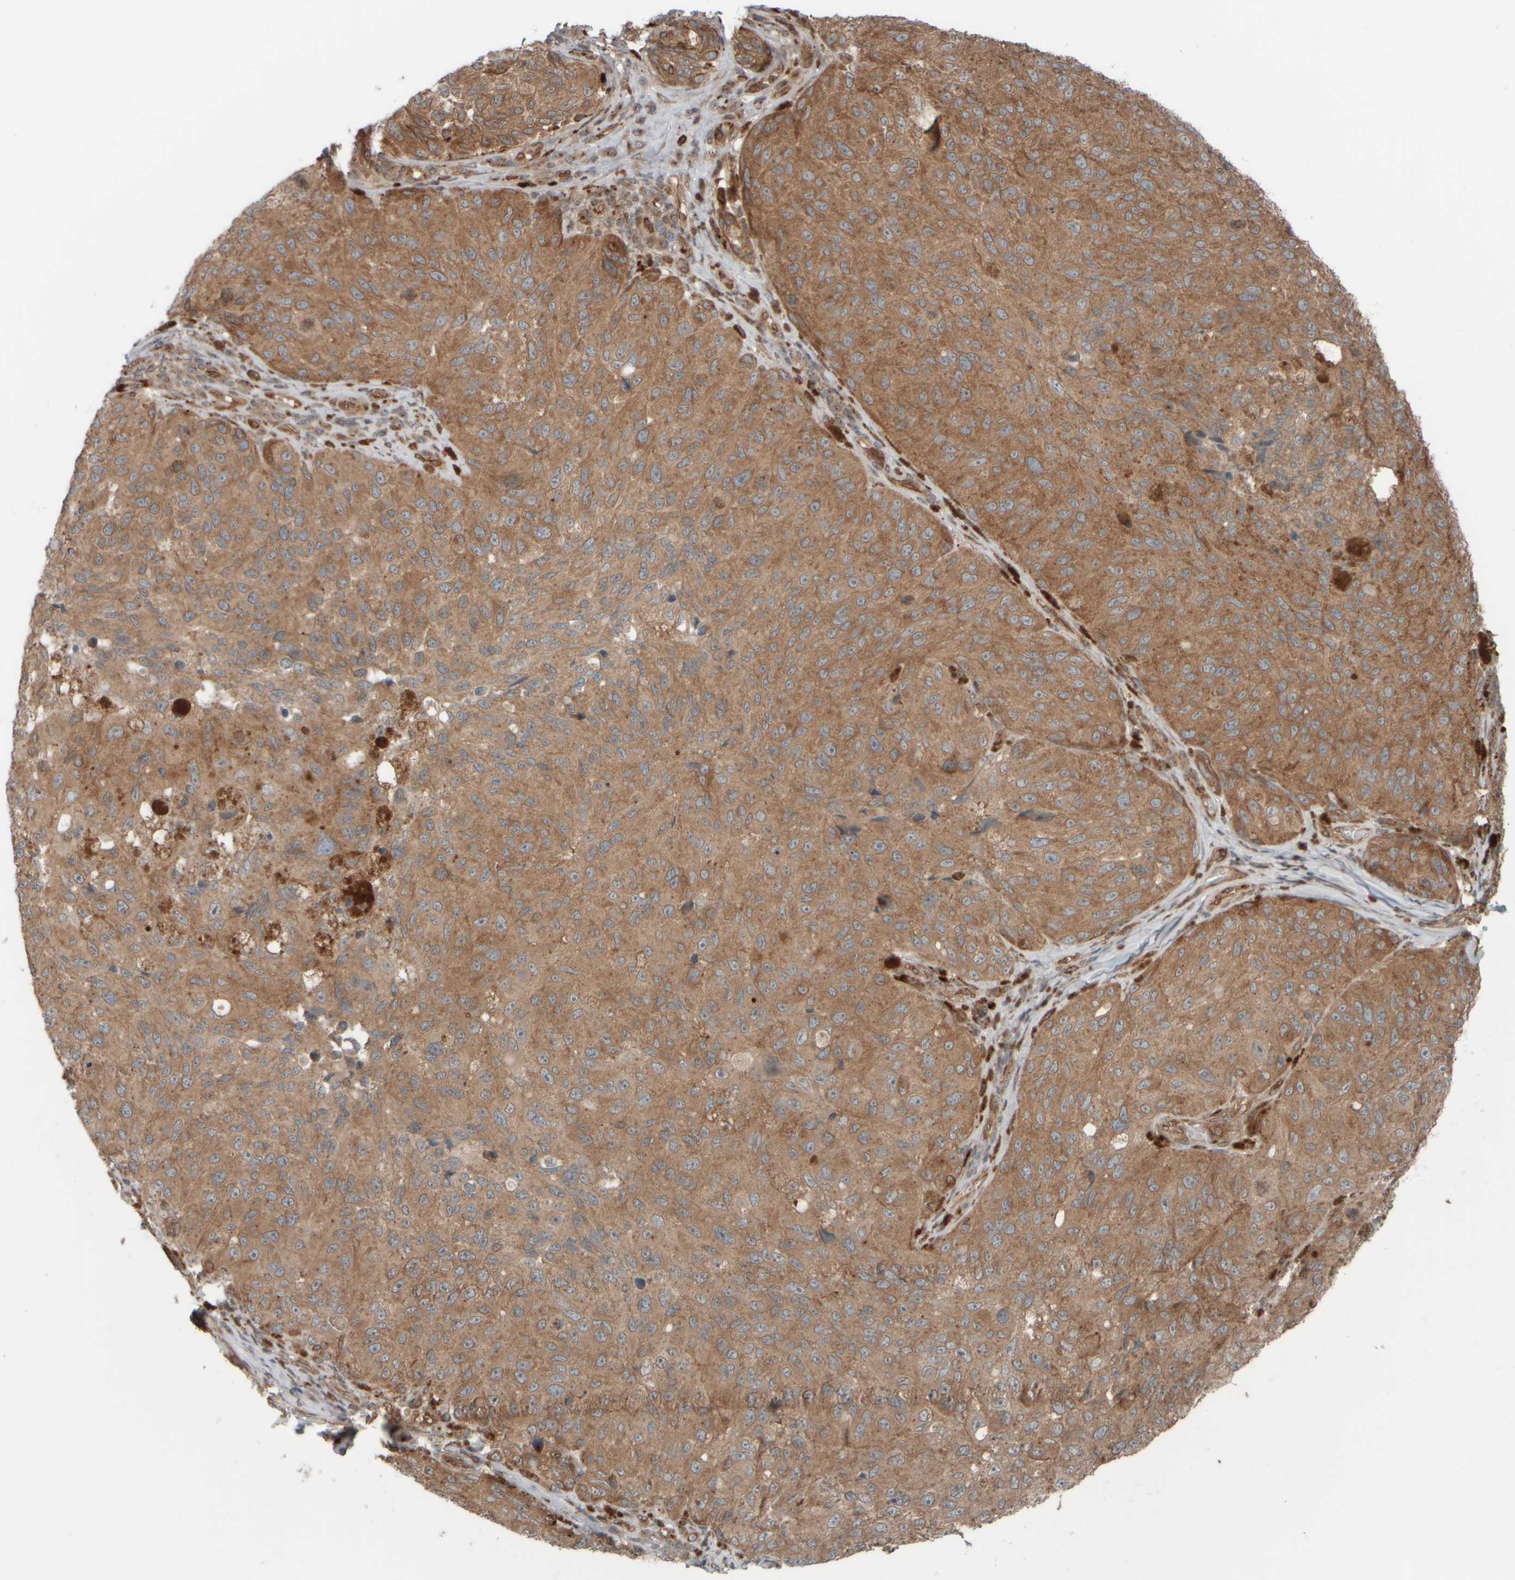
{"staining": {"intensity": "moderate", "quantity": ">75%", "location": "cytoplasmic/membranous"}, "tissue": "melanoma", "cell_type": "Tumor cells", "image_type": "cancer", "snomed": [{"axis": "morphology", "description": "Malignant melanoma, NOS"}, {"axis": "topography", "description": "Skin"}], "caption": "Tumor cells show medium levels of moderate cytoplasmic/membranous staining in about >75% of cells in human melanoma.", "gene": "GIGYF1", "patient": {"sex": "female", "age": 73}}